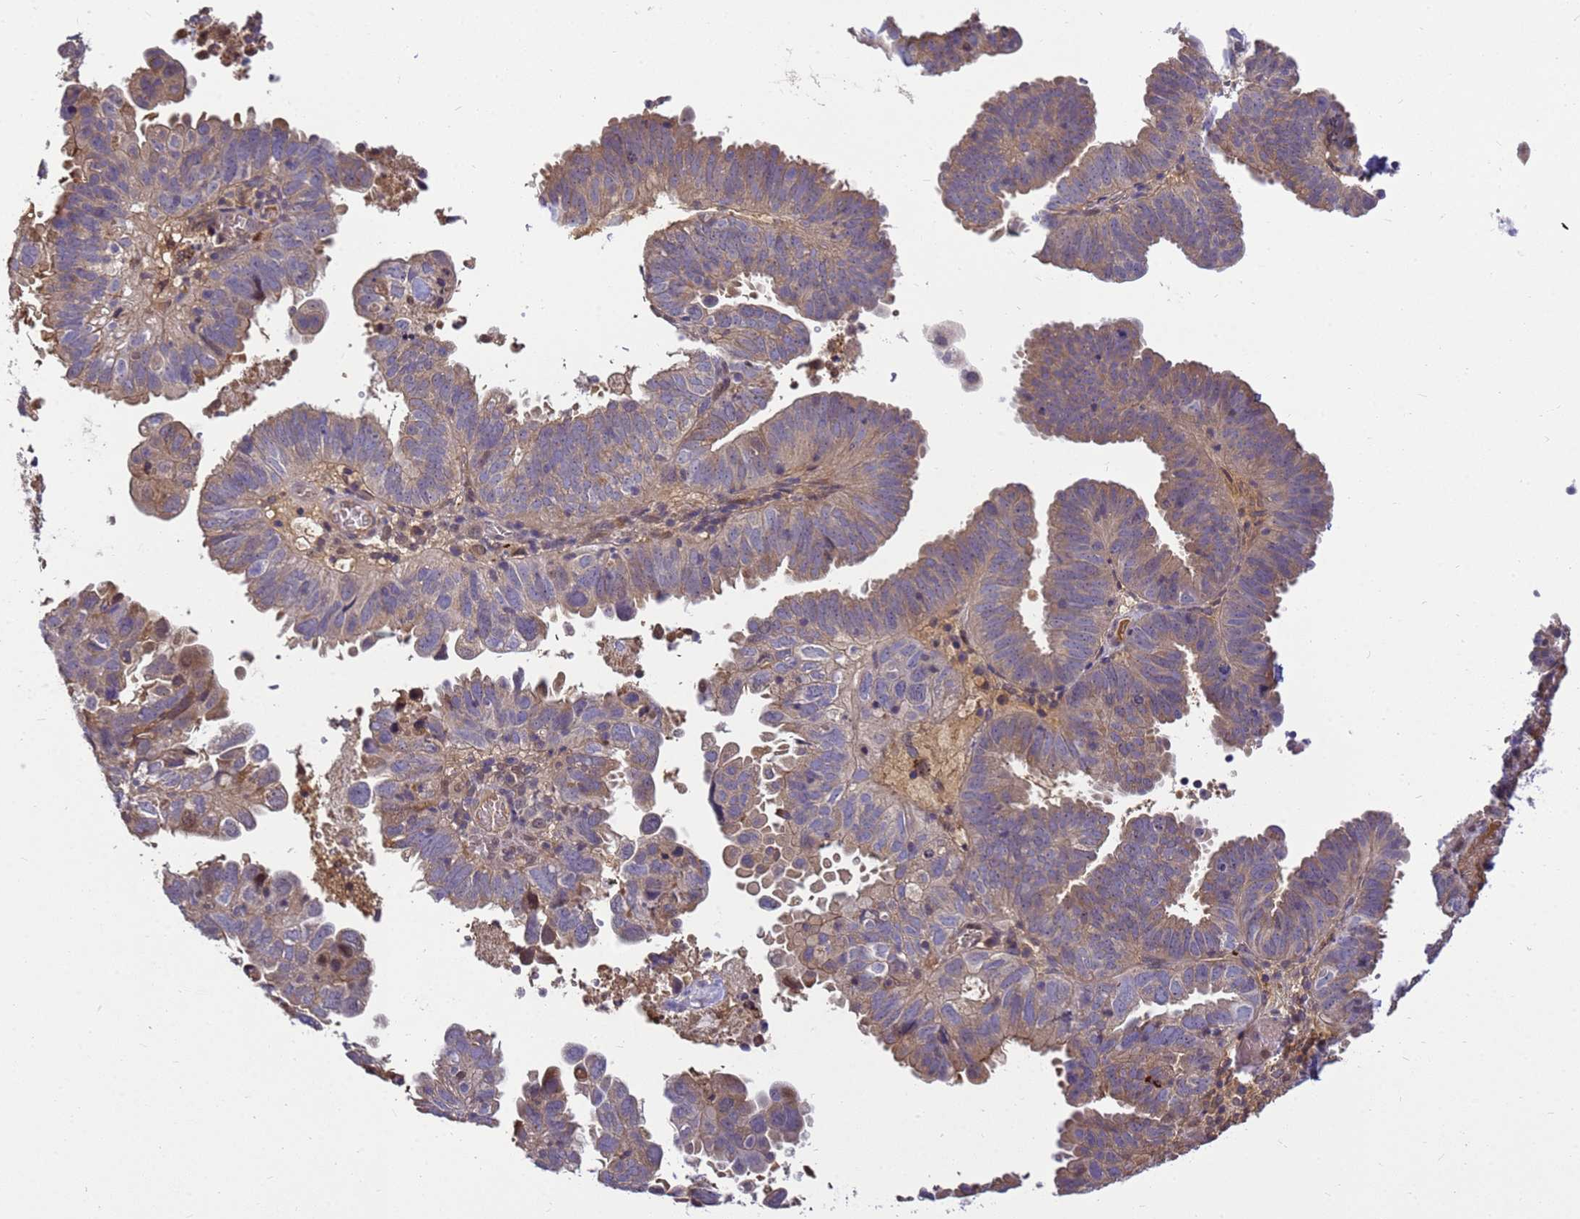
{"staining": {"intensity": "weak", "quantity": "25%-75%", "location": "cytoplasmic/membranous"}, "tissue": "endometrial cancer", "cell_type": "Tumor cells", "image_type": "cancer", "snomed": [{"axis": "morphology", "description": "Adenocarcinoma, NOS"}, {"axis": "topography", "description": "Uterus"}], "caption": "High-power microscopy captured an immunohistochemistry (IHC) photomicrograph of adenocarcinoma (endometrial), revealing weak cytoplasmic/membranous staining in about 25%-75% of tumor cells.", "gene": "TMEM74B", "patient": {"sex": "female", "age": 77}}